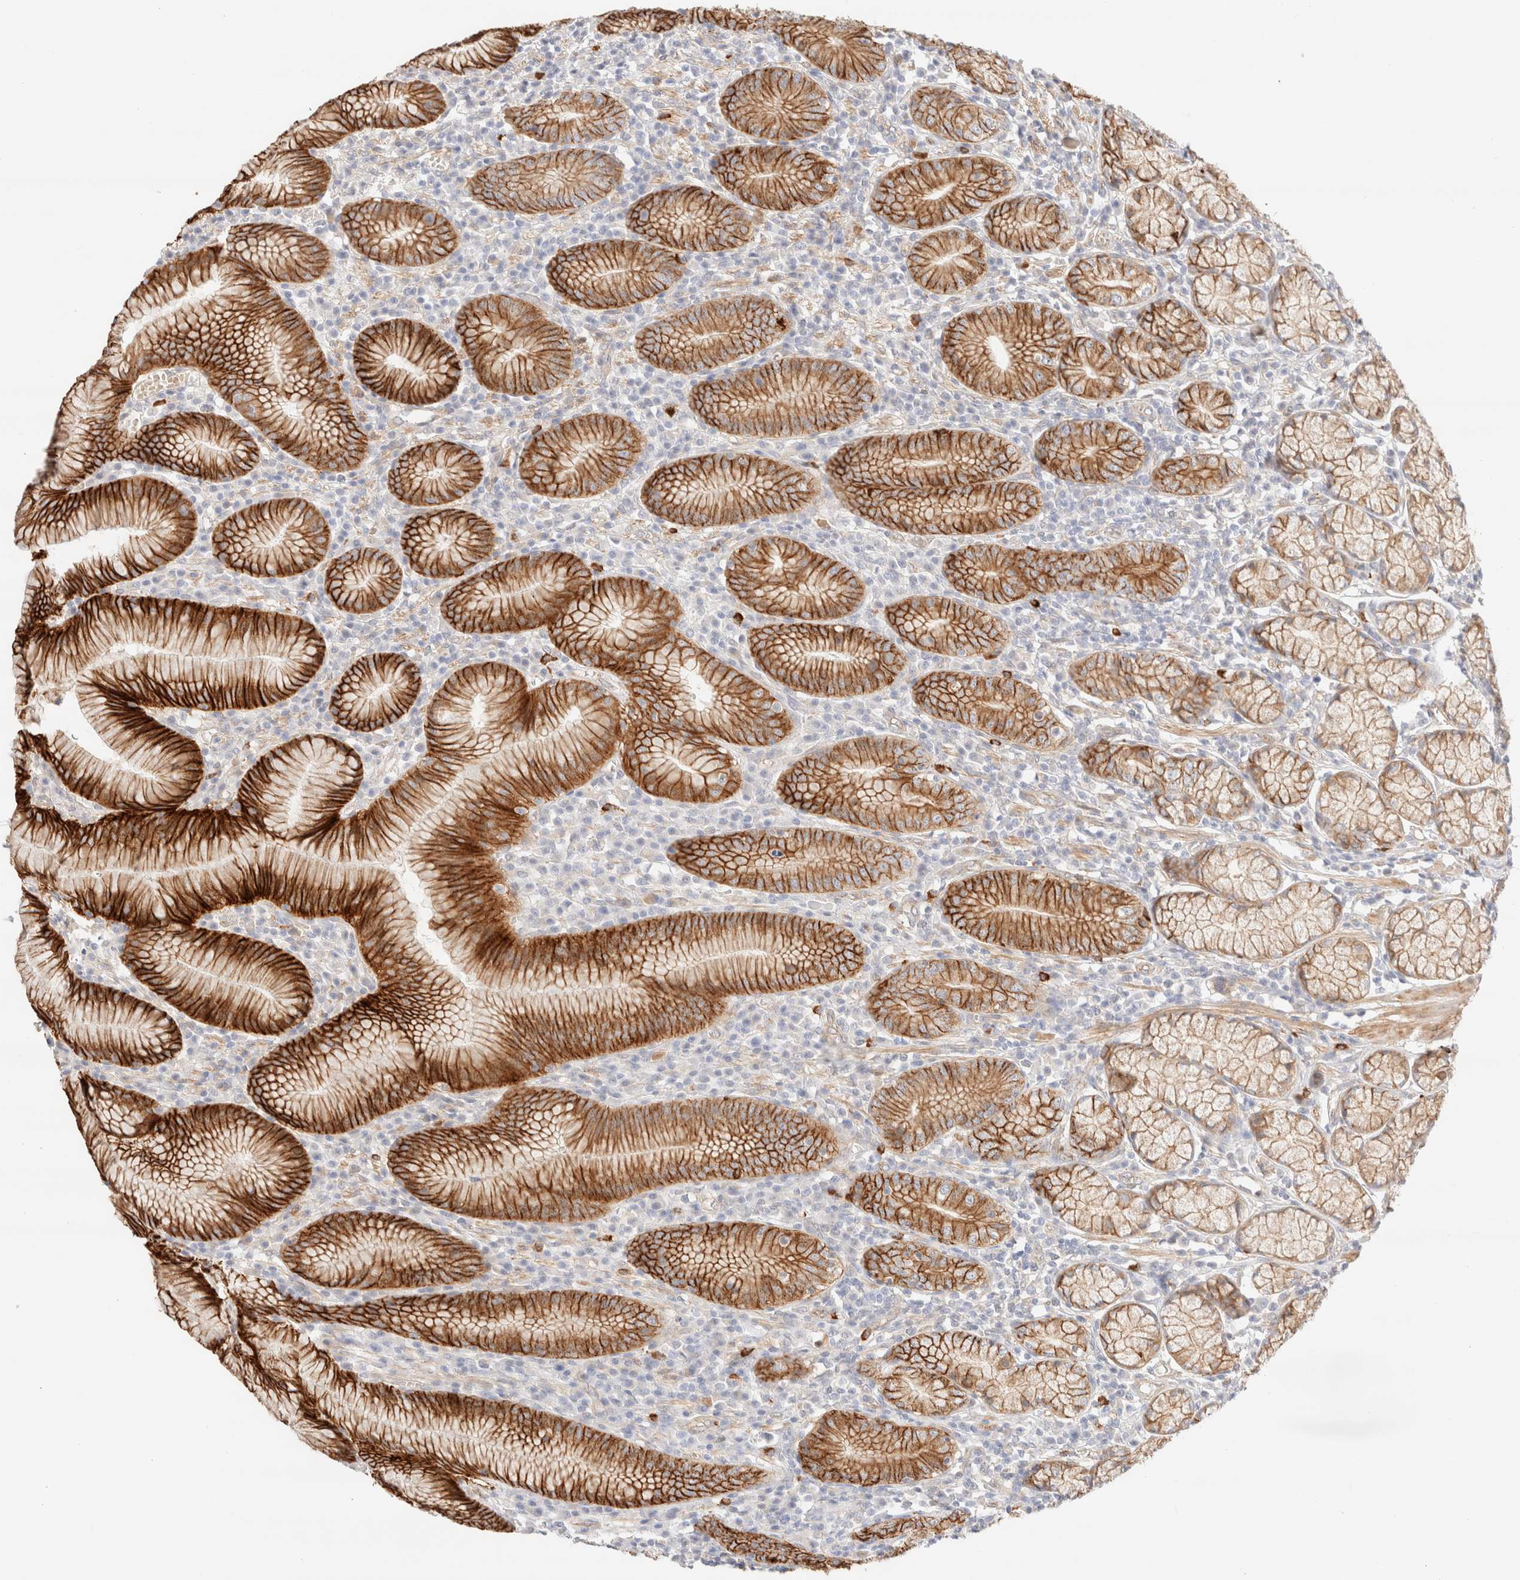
{"staining": {"intensity": "strong", "quantity": ">75%", "location": "cytoplasmic/membranous"}, "tissue": "stomach", "cell_type": "Glandular cells", "image_type": "normal", "snomed": [{"axis": "morphology", "description": "Normal tissue, NOS"}, {"axis": "topography", "description": "Stomach"}], "caption": "Human stomach stained for a protein (brown) displays strong cytoplasmic/membranous positive positivity in about >75% of glandular cells.", "gene": "NIBAN2", "patient": {"sex": "male", "age": 55}}